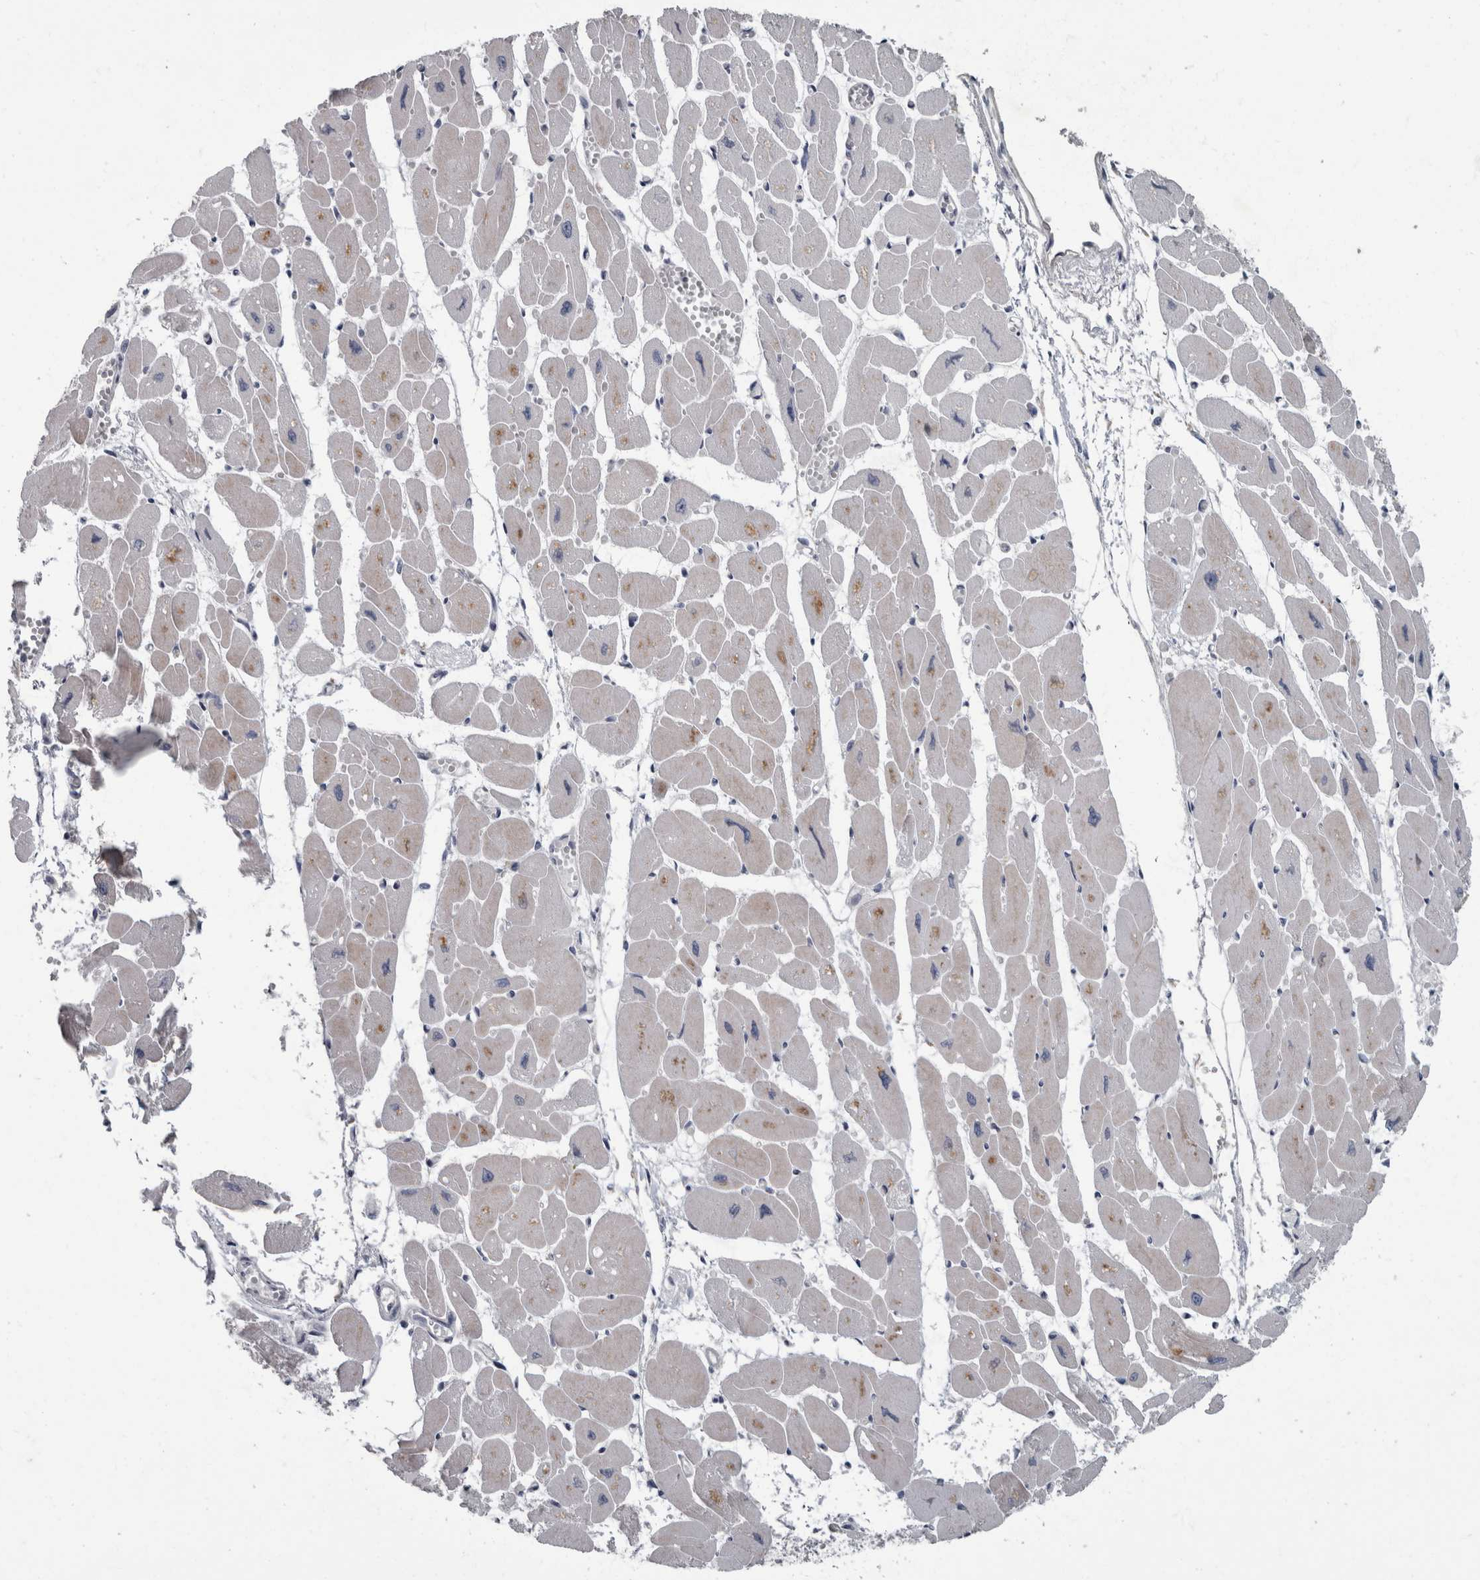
{"staining": {"intensity": "moderate", "quantity": "25%-75%", "location": "cytoplasmic/membranous"}, "tissue": "heart muscle", "cell_type": "Cardiomyocytes", "image_type": "normal", "snomed": [{"axis": "morphology", "description": "Normal tissue, NOS"}, {"axis": "topography", "description": "Heart"}], "caption": "A high-resolution photomicrograph shows immunohistochemistry staining of normal heart muscle, which displays moderate cytoplasmic/membranous expression in about 25%-75% of cardiomyocytes.", "gene": "CDC42BPG", "patient": {"sex": "female", "age": 54}}